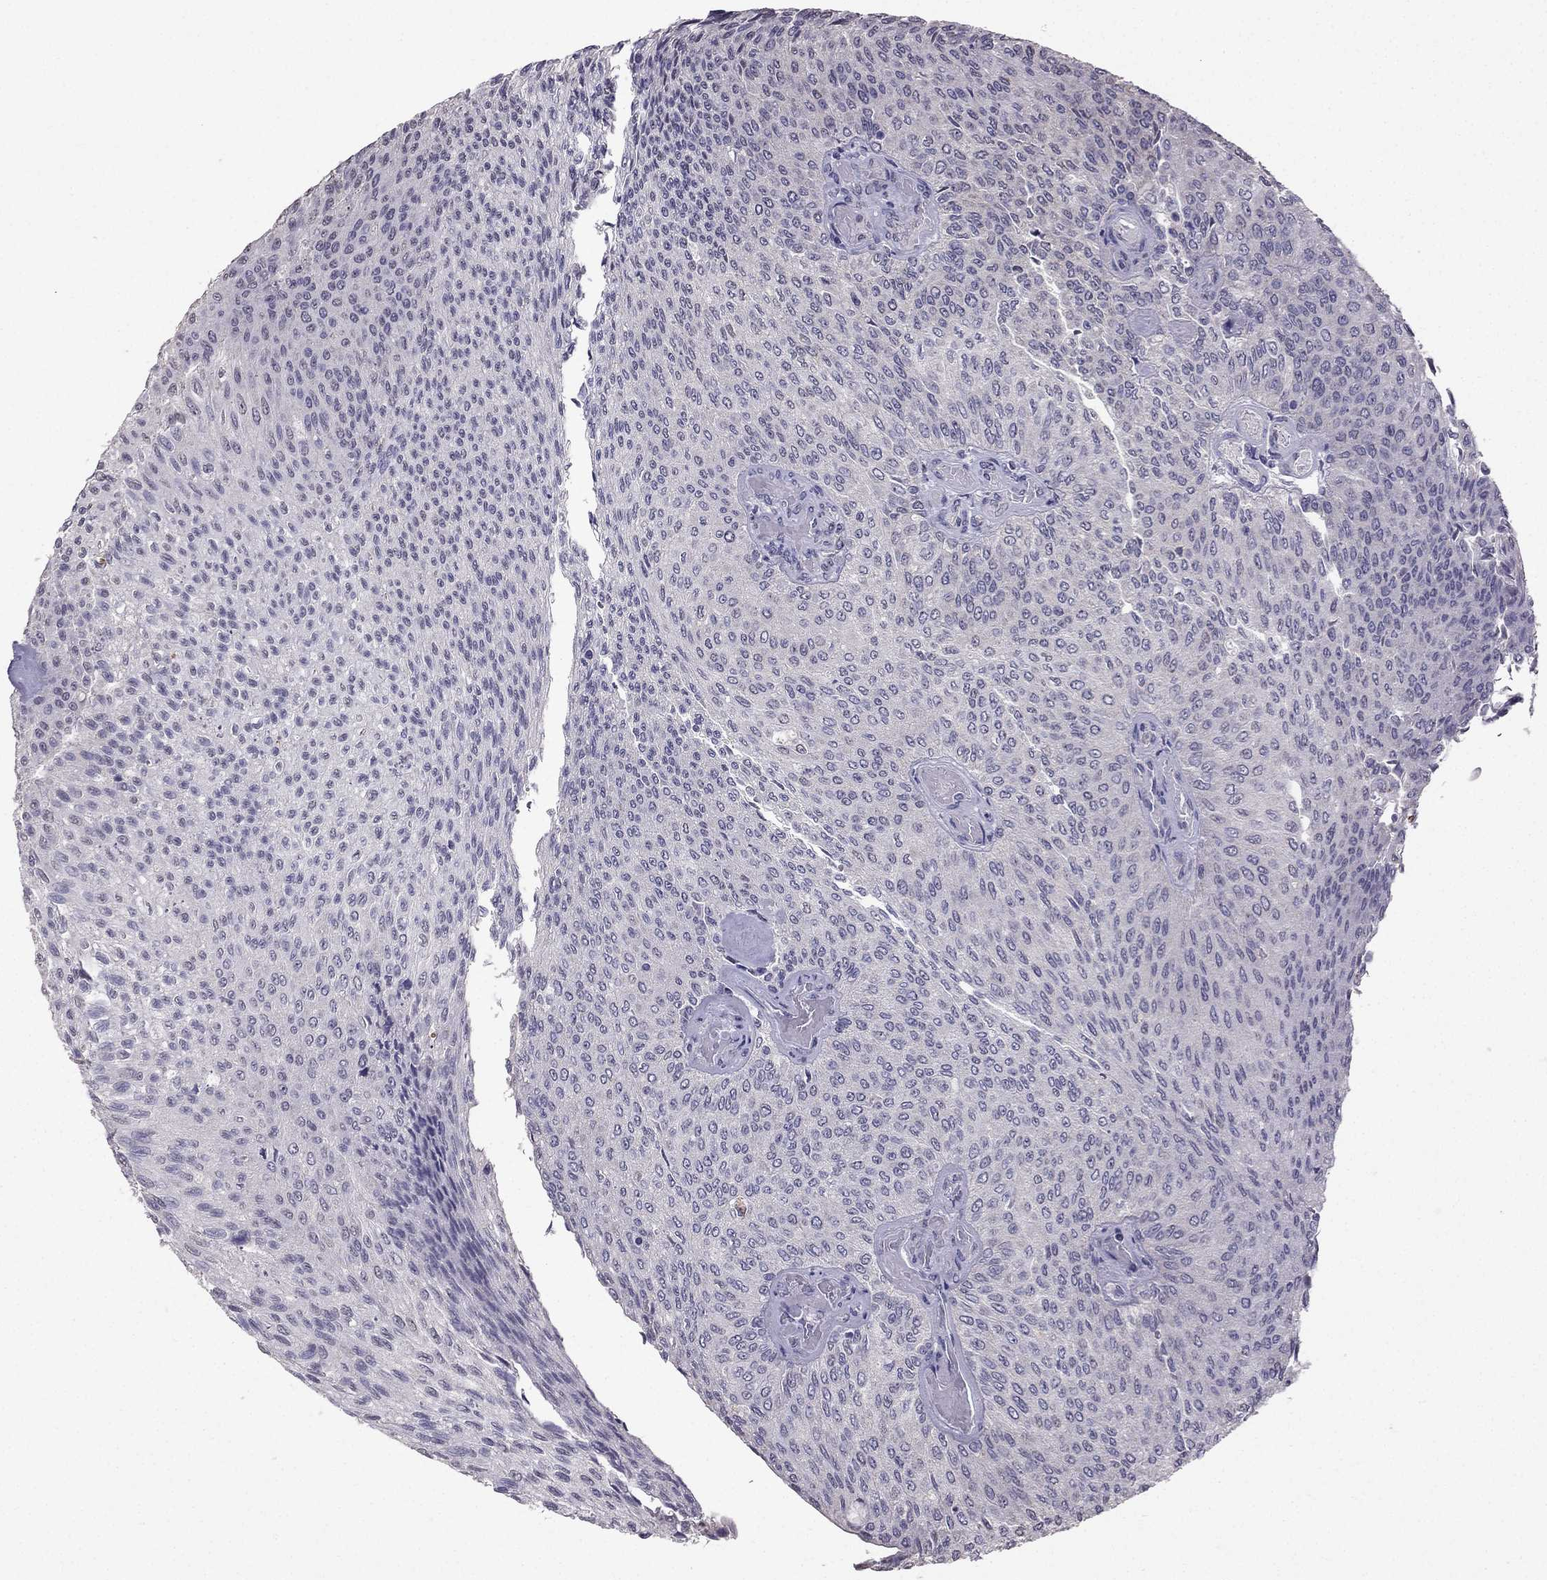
{"staining": {"intensity": "negative", "quantity": "none", "location": "none"}, "tissue": "urothelial cancer", "cell_type": "Tumor cells", "image_type": "cancer", "snomed": [{"axis": "morphology", "description": "Urothelial carcinoma, Low grade"}, {"axis": "topography", "description": "Ureter, NOS"}, {"axis": "topography", "description": "Urinary bladder"}], "caption": "Urothelial cancer stained for a protein using IHC shows no positivity tumor cells.", "gene": "SCG5", "patient": {"sex": "male", "age": 78}}